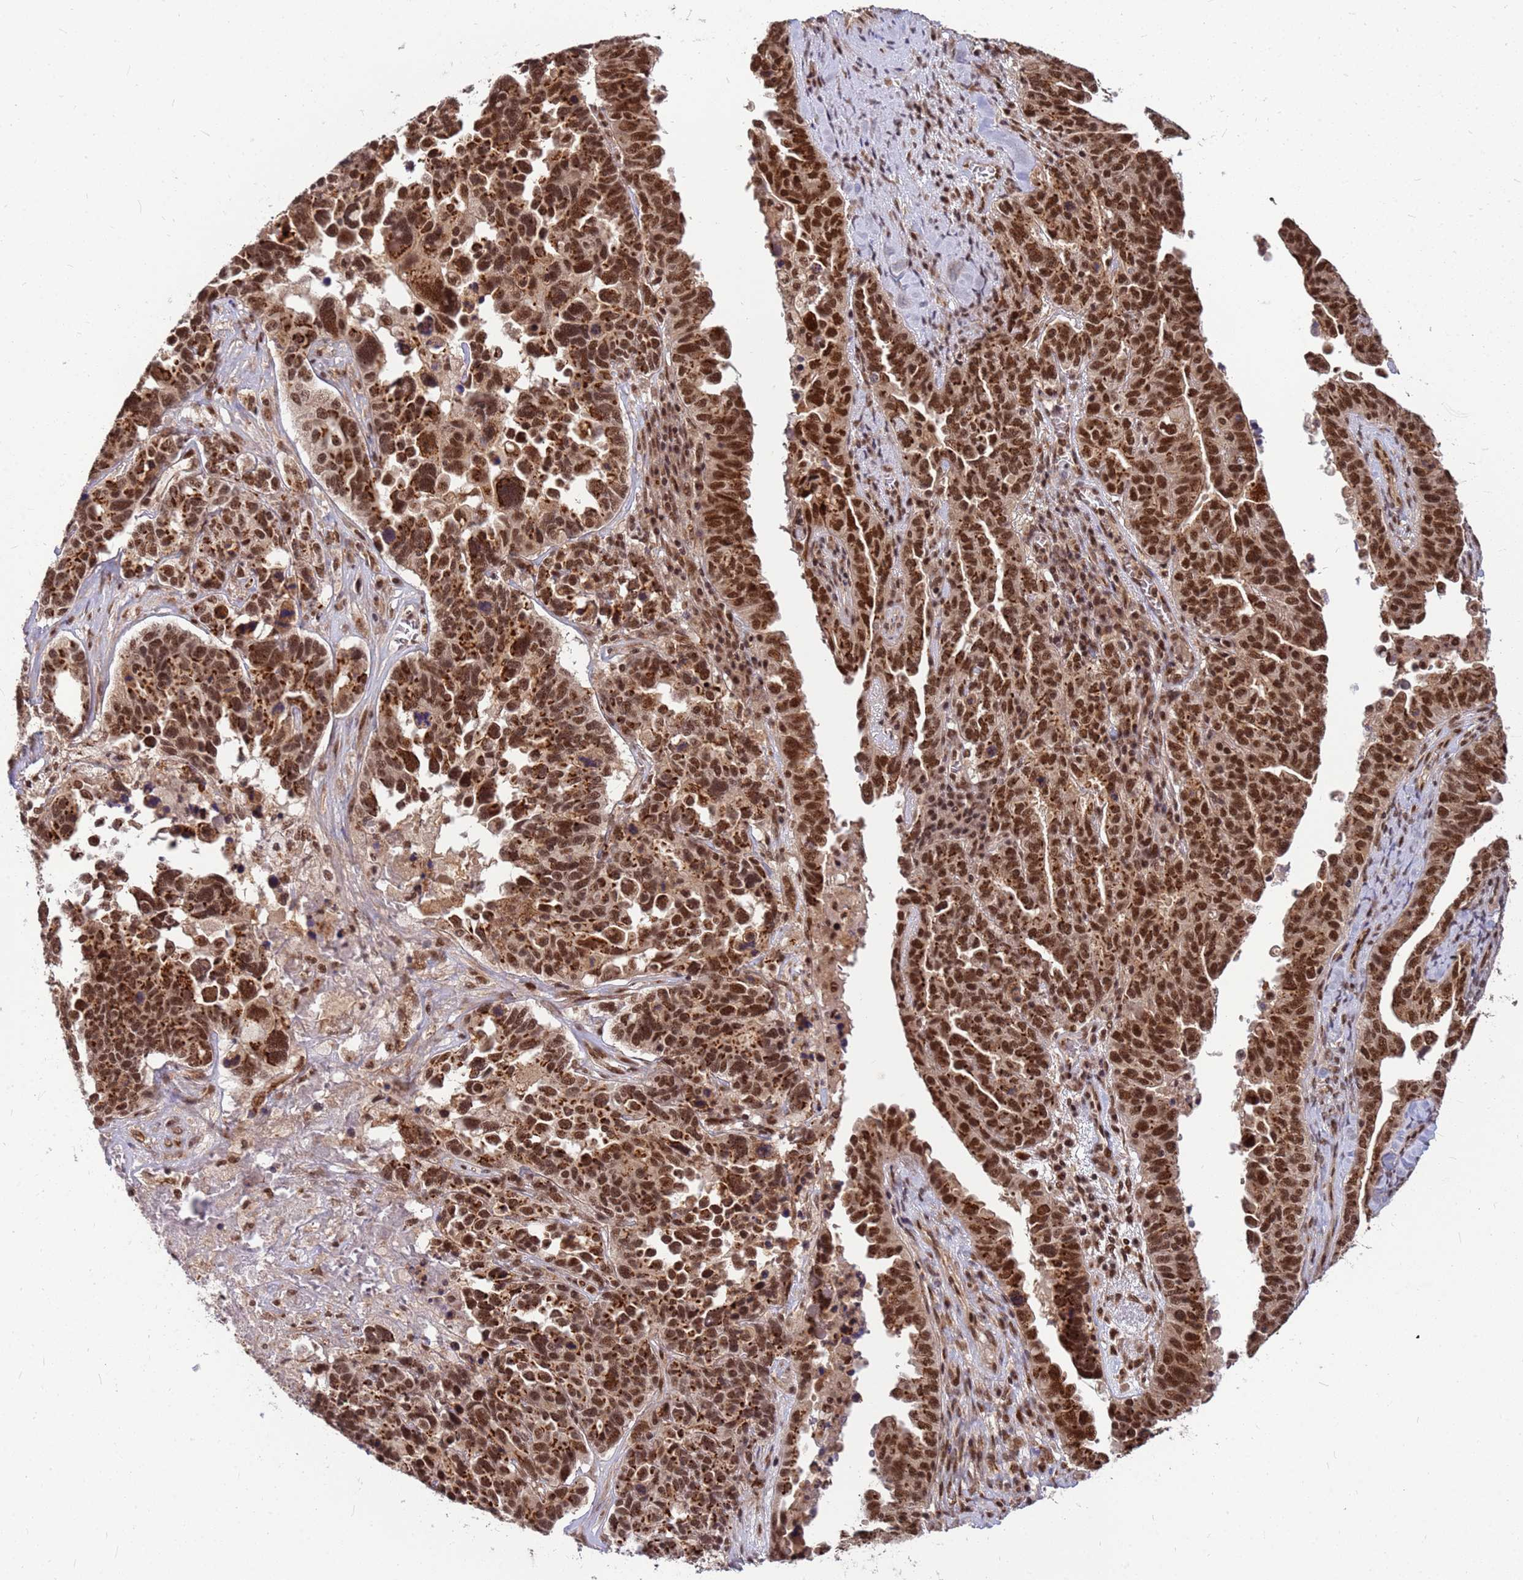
{"staining": {"intensity": "strong", "quantity": ">75%", "location": "cytoplasmic/membranous,nuclear"}, "tissue": "ovarian cancer", "cell_type": "Tumor cells", "image_type": "cancer", "snomed": [{"axis": "morphology", "description": "Carcinoma, endometroid"}, {"axis": "topography", "description": "Ovary"}], "caption": "Protein staining of ovarian cancer tissue exhibits strong cytoplasmic/membranous and nuclear positivity in approximately >75% of tumor cells.", "gene": "NCBP2", "patient": {"sex": "female", "age": 62}}